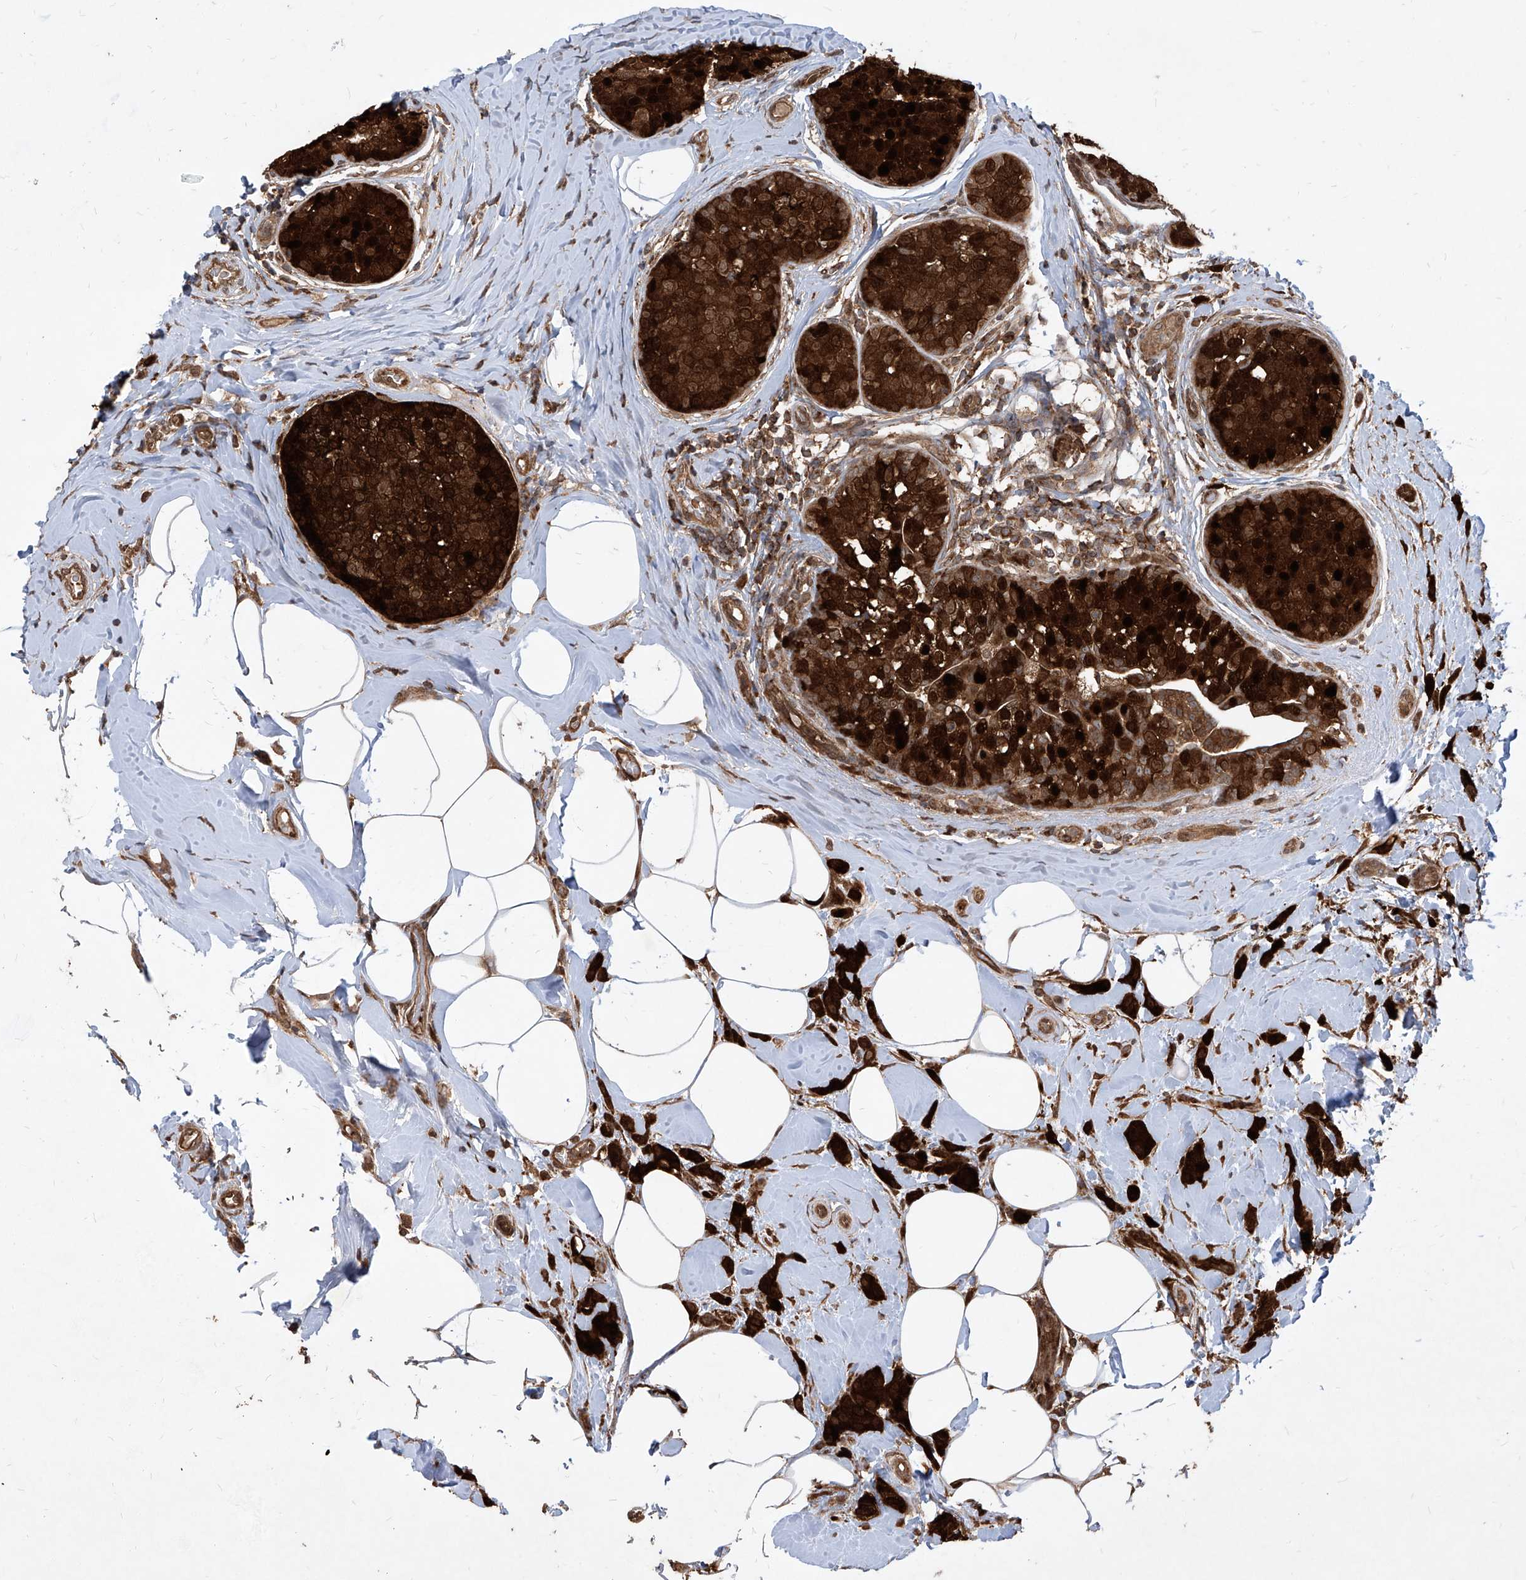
{"staining": {"intensity": "strong", "quantity": ">75%", "location": "cytoplasmic/membranous,nuclear"}, "tissue": "breast cancer", "cell_type": "Tumor cells", "image_type": "cancer", "snomed": [{"axis": "morphology", "description": "Lobular carcinoma, in situ"}, {"axis": "morphology", "description": "Lobular carcinoma"}, {"axis": "topography", "description": "Breast"}], "caption": "Lobular carcinoma (breast) stained with a brown dye shows strong cytoplasmic/membranous and nuclear positive expression in approximately >75% of tumor cells.", "gene": "MAGED2", "patient": {"sex": "female", "age": 41}}